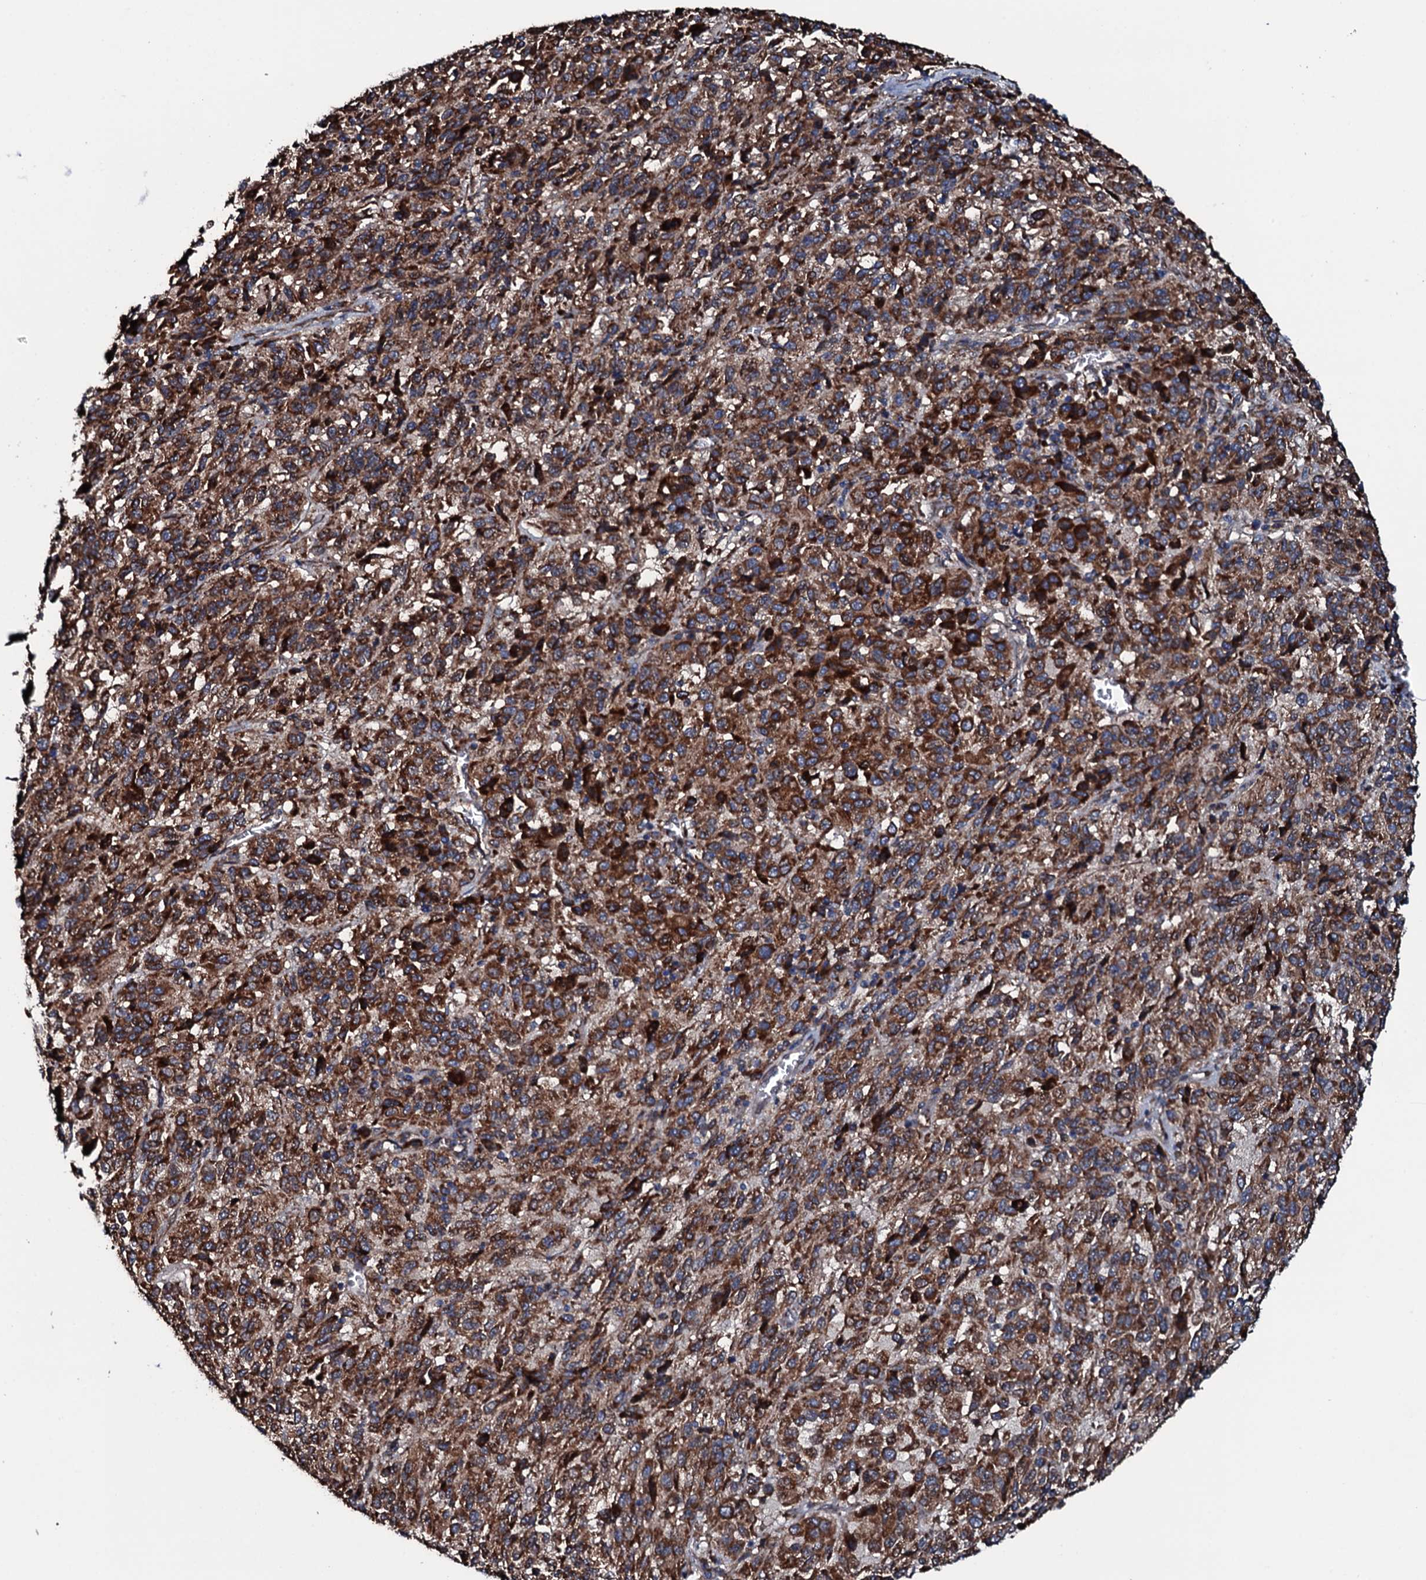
{"staining": {"intensity": "strong", "quantity": ">75%", "location": "cytoplasmic/membranous"}, "tissue": "melanoma", "cell_type": "Tumor cells", "image_type": "cancer", "snomed": [{"axis": "morphology", "description": "Malignant melanoma, Metastatic site"}, {"axis": "topography", "description": "Lung"}], "caption": "High-magnification brightfield microscopy of melanoma stained with DAB (3,3'-diaminobenzidine) (brown) and counterstained with hematoxylin (blue). tumor cells exhibit strong cytoplasmic/membranous expression is appreciated in approximately>75% of cells.", "gene": "RAB12", "patient": {"sex": "male", "age": 64}}